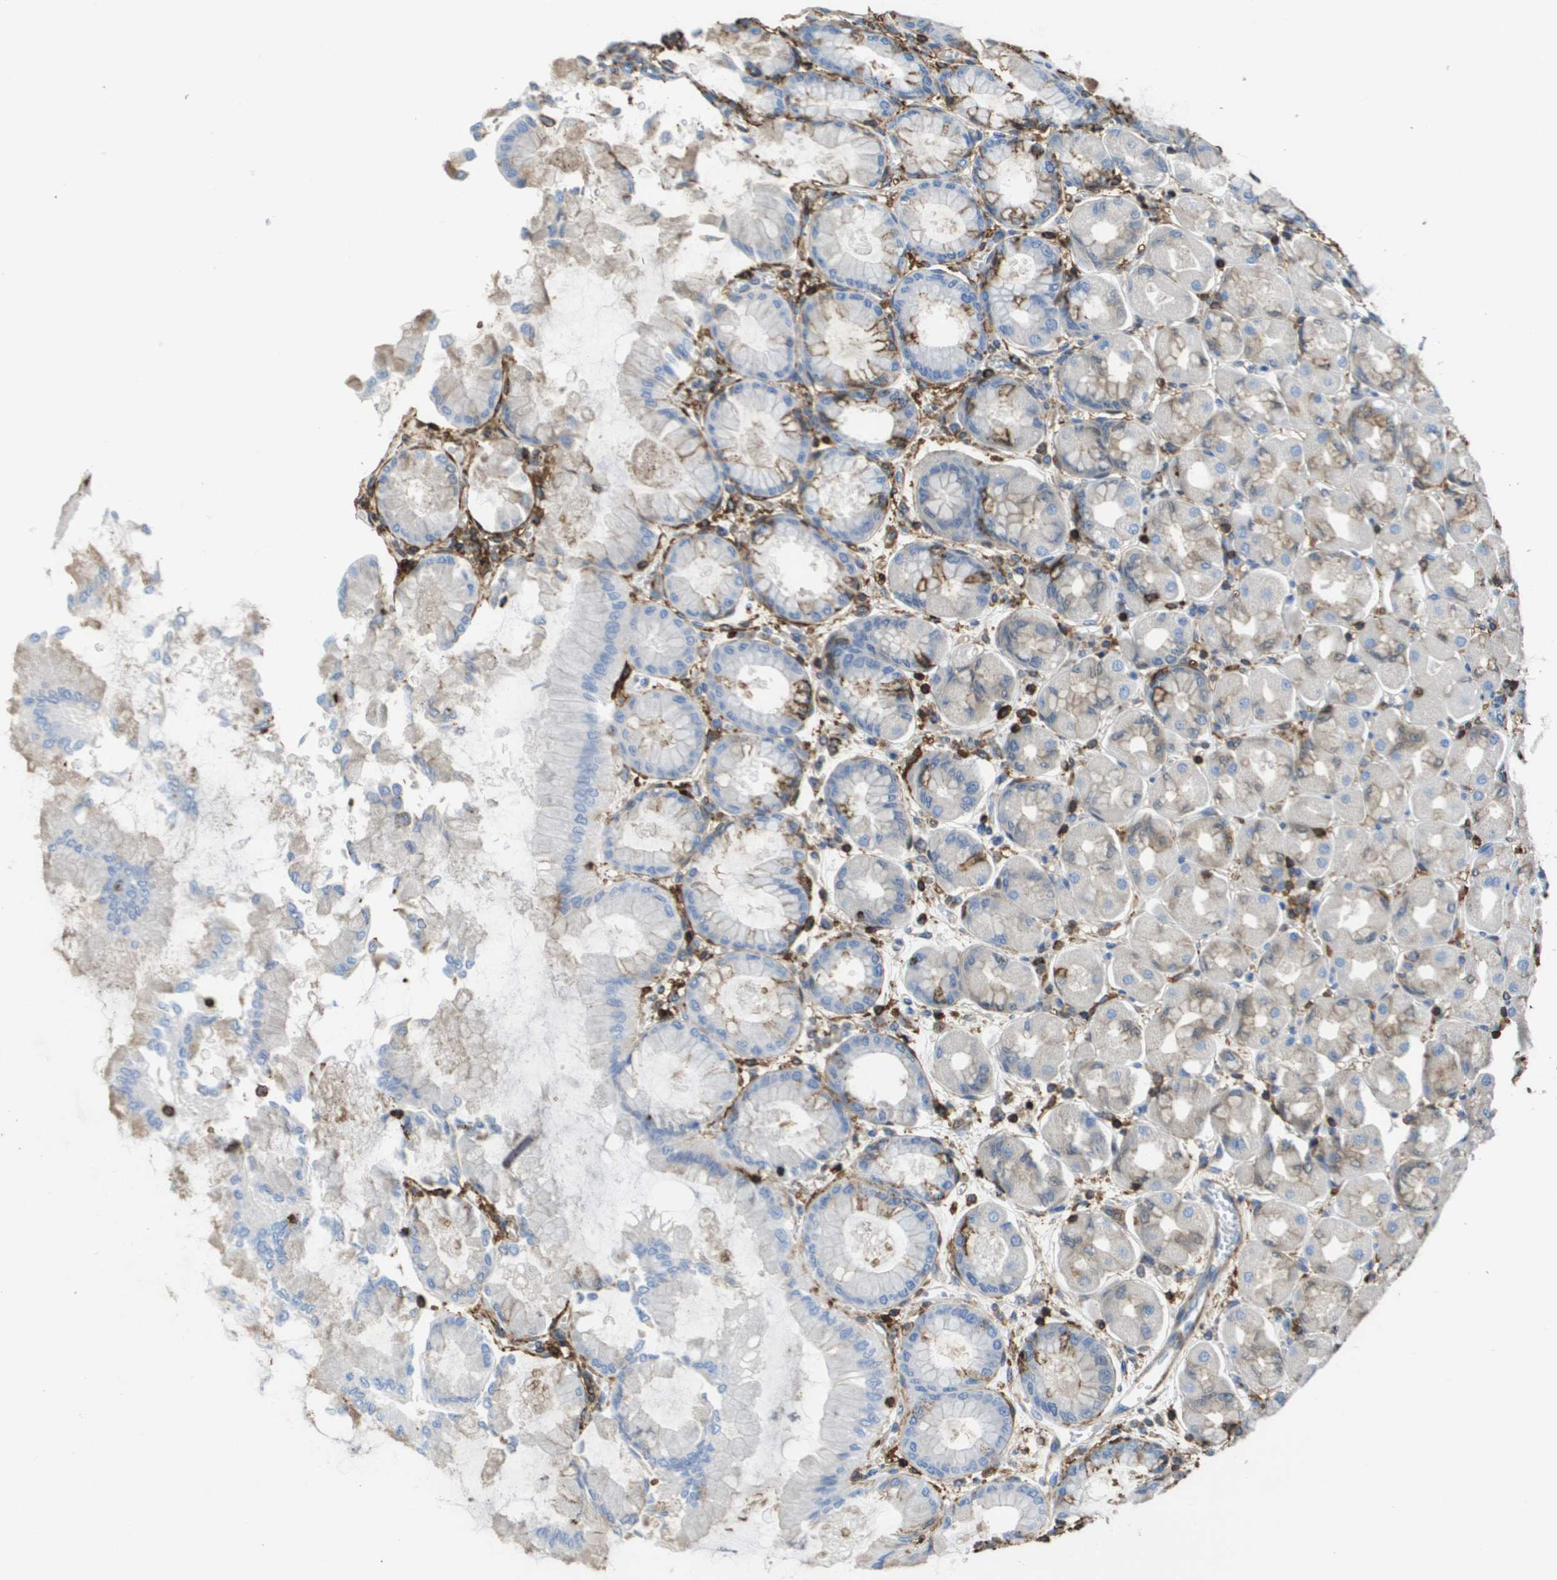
{"staining": {"intensity": "moderate", "quantity": "25%-75%", "location": "cytoplasmic/membranous"}, "tissue": "stomach", "cell_type": "Glandular cells", "image_type": "normal", "snomed": [{"axis": "morphology", "description": "Normal tissue, NOS"}, {"axis": "topography", "description": "Stomach, upper"}], "caption": "High-power microscopy captured an immunohistochemistry photomicrograph of benign stomach, revealing moderate cytoplasmic/membranous expression in about 25%-75% of glandular cells.", "gene": "PASK", "patient": {"sex": "female", "age": 56}}